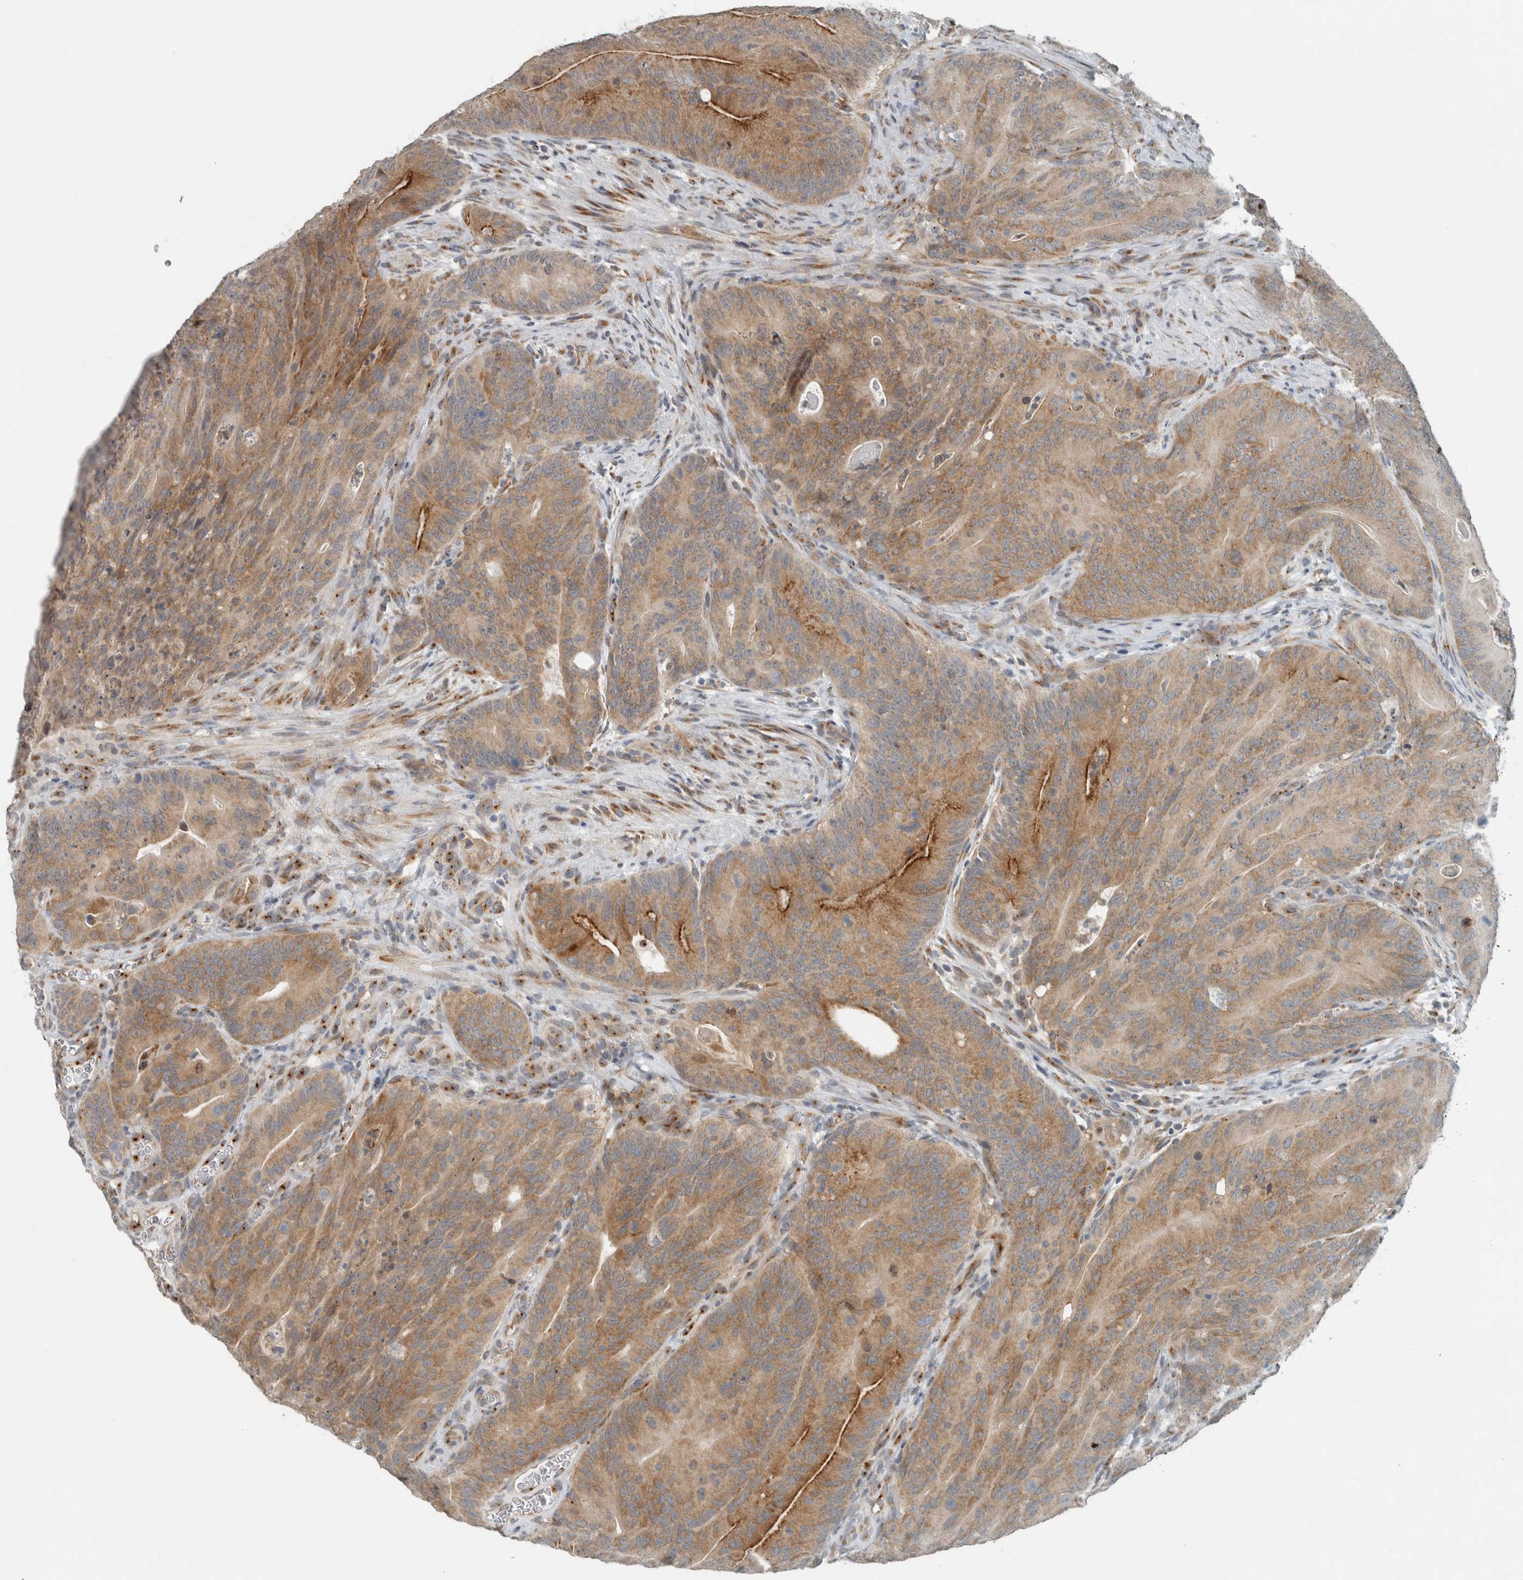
{"staining": {"intensity": "moderate", "quantity": ">75%", "location": "cytoplasmic/membranous"}, "tissue": "colorectal cancer", "cell_type": "Tumor cells", "image_type": "cancer", "snomed": [{"axis": "morphology", "description": "Normal tissue, NOS"}, {"axis": "topography", "description": "Colon"}], "caption": "Immunohistochemical staining of colorectal cancer displays medium levels of moderate cytoplasmic/membranous staining in approximately >75% of tumor cells.", "gene": "KIF1C", "patient": {"sex": "female", "age": 82}}